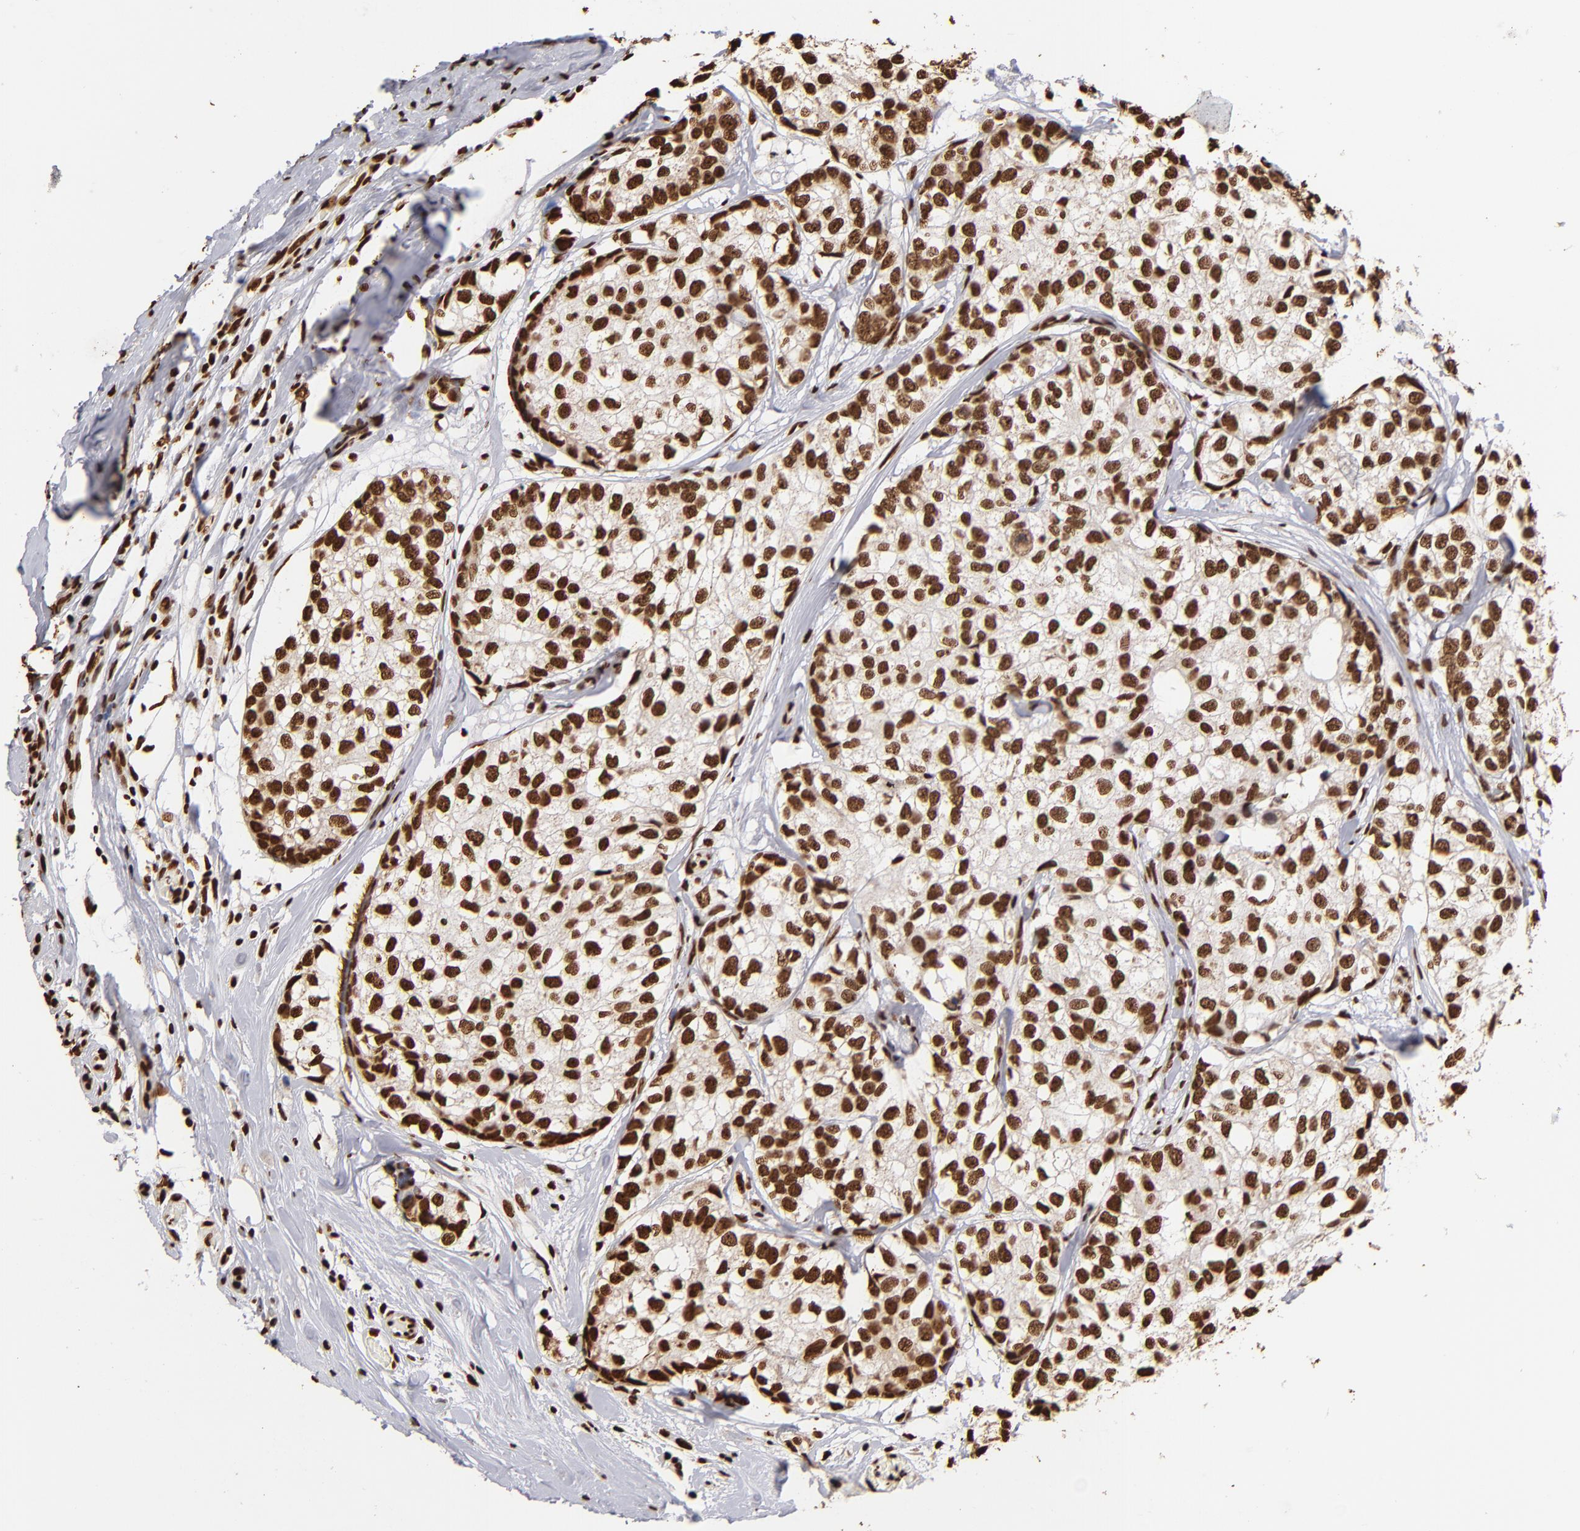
{"staining": {"intensity": "strong", "quantity": ">75%", "location": "nuclear"}, "tissue": "breast cancer", "cell_type": "Tumor cells", "image_type": "cancer", "snomed": [{"axis": "morphology", "description": "Duct carcinoma"}, {"axis": "topography", "description": "Breast"}], "caption": "This photomicrograph reveals immunohistochemistry (IHC) staining of infiltrating ductal carcinoma (breast), with high strong nuclear staining in approximately >75% of tumor cells.", "gene": "ILF3", "patient": {"sex": "female", "age": 68}}